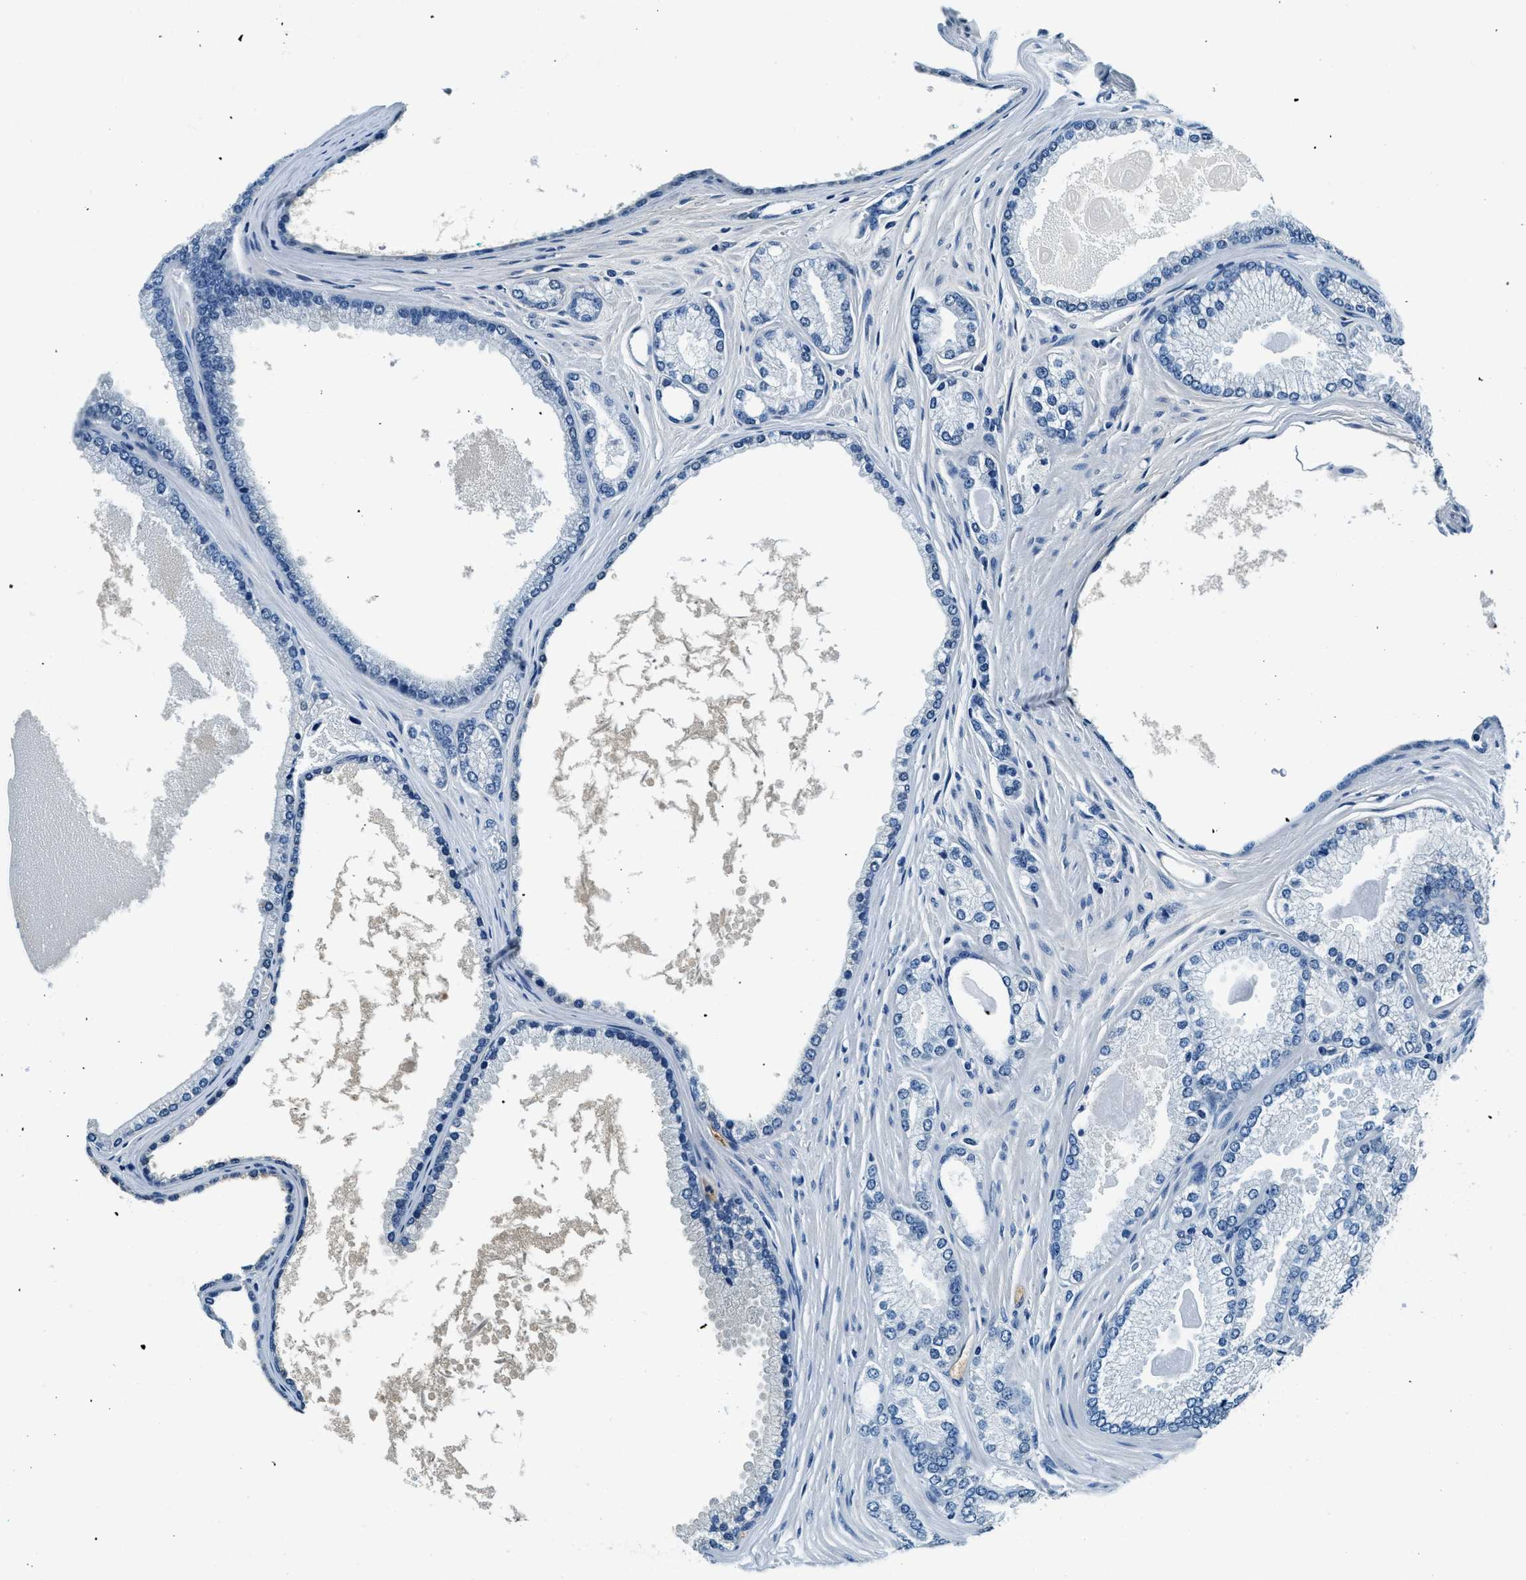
{"staining": {"intensity": "negative", "quantity": "none", "location": "none"}, "tissue": "prostate cancer", "cell_type": "Tumor cells", "image_type": "cancer", "snomed": [{"axis": "morphology", "description": "Adenocarcinoma, High grade"}, {"axis": "topography", "description": "Prostate"}], "caption": "DAB immunohistochemical staining of adenocarcinoma (high-grade) (prostate) reveals no significant positivity in tumor cells.", "gene": "TMEM186", "patient": {"sex": "male", "age": 71}}